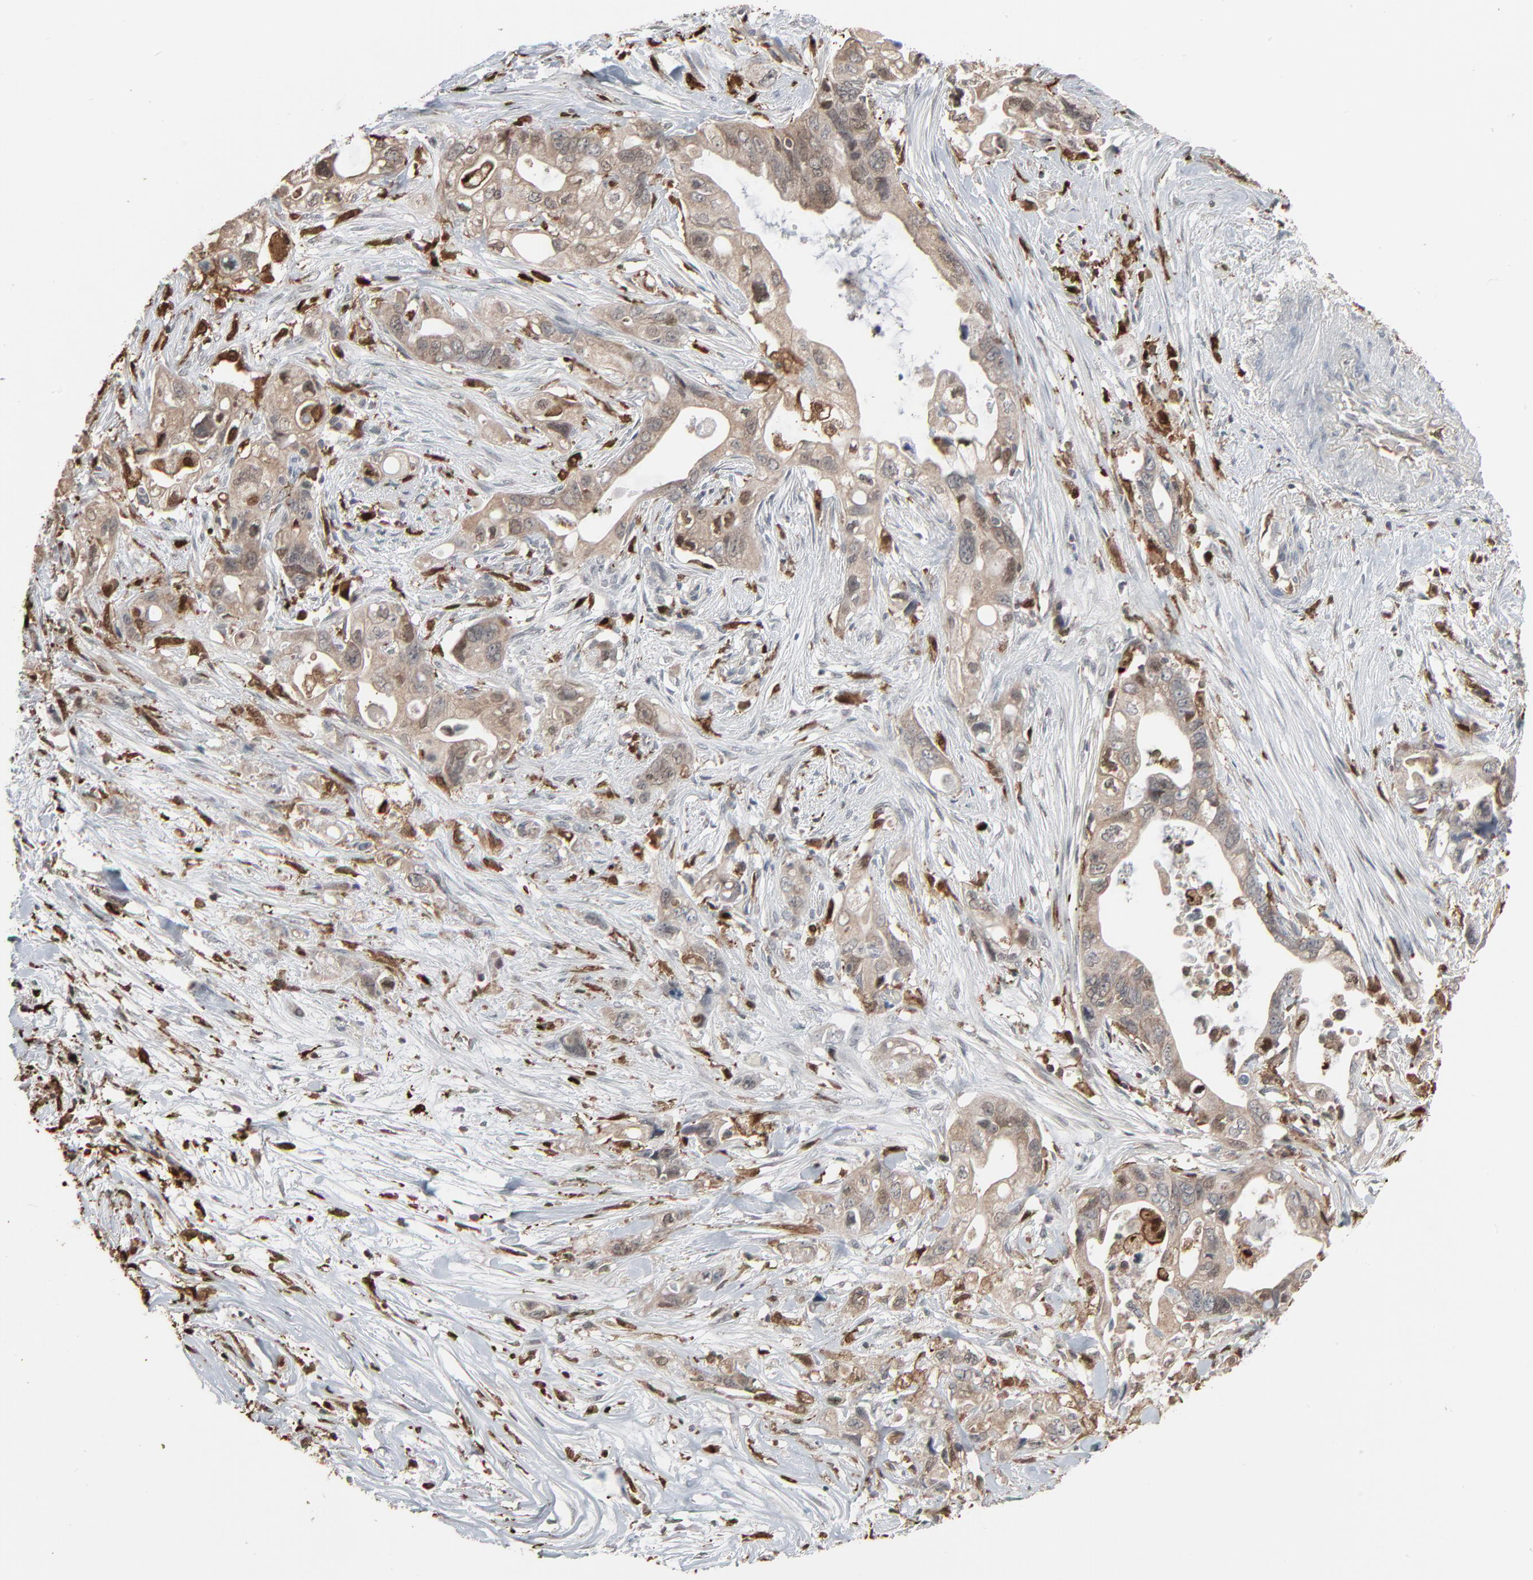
{"staining": {"intensity": "moderate", "quantity": "<25%", "location": "cytoplasmic/membranous,nuclear"}, "tissue": "pancreatic cancer", "cell_type": "Tumor cells", "image_type": "cancer", "snomed": [{"axis": "morphology", "description": "Normal tissue, NOS"}, {"axis": "topography", "description": "Pancreas"}], "caption": "About <25% of tumor cells in pancreatic cancer reveal moderate cytoplasmic/membranous and nuclear protein expression as visualized by brown immunohistochemical staining.", "gene": "DOCK8", "patient": {"sex": "male", "age": 42}}